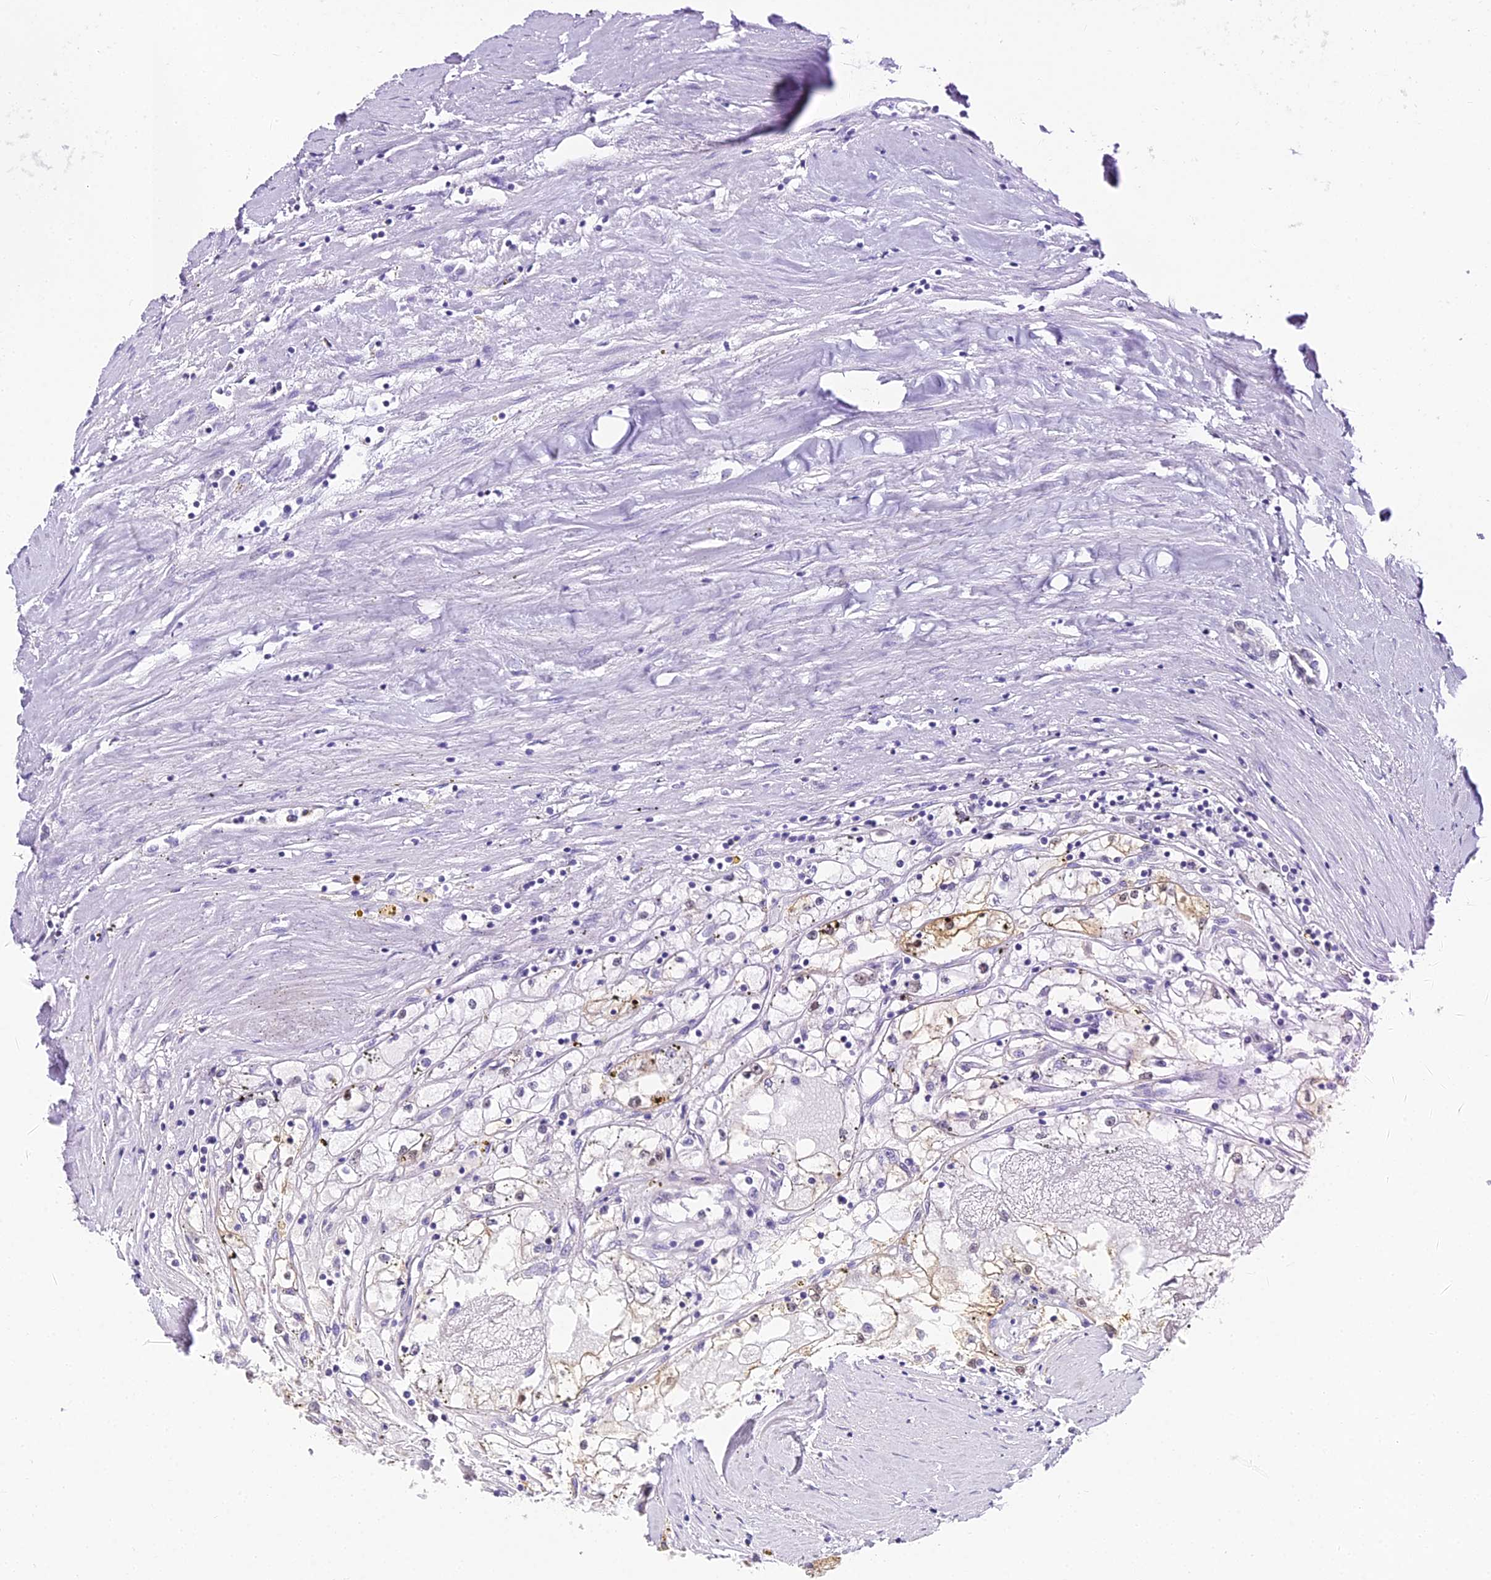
{"staining": {"intensity": "weak", "quantity": "<25%", "location": "cytoplasmic/membranous,nuclear"}, "tissue": "renal cancer", "cell_type": "Tumor cells", "image_type": "cancer", "snomed": [{"axis": "morphology", "description": "Adenocarcinoma, NOS"}, {"axis": "topography", "description": "Kidney"}], "caption": "Immunohistochemistry photomicrograph of neoplastic tissue: adenocarcinoma (renal) stained with DAB (3,3'-diaminobenzidine) reveals no significant protein expression in tumor cells.", "gene": "ABHD14A-ACY1", "patient": {"sex": "male", "age": 56}}